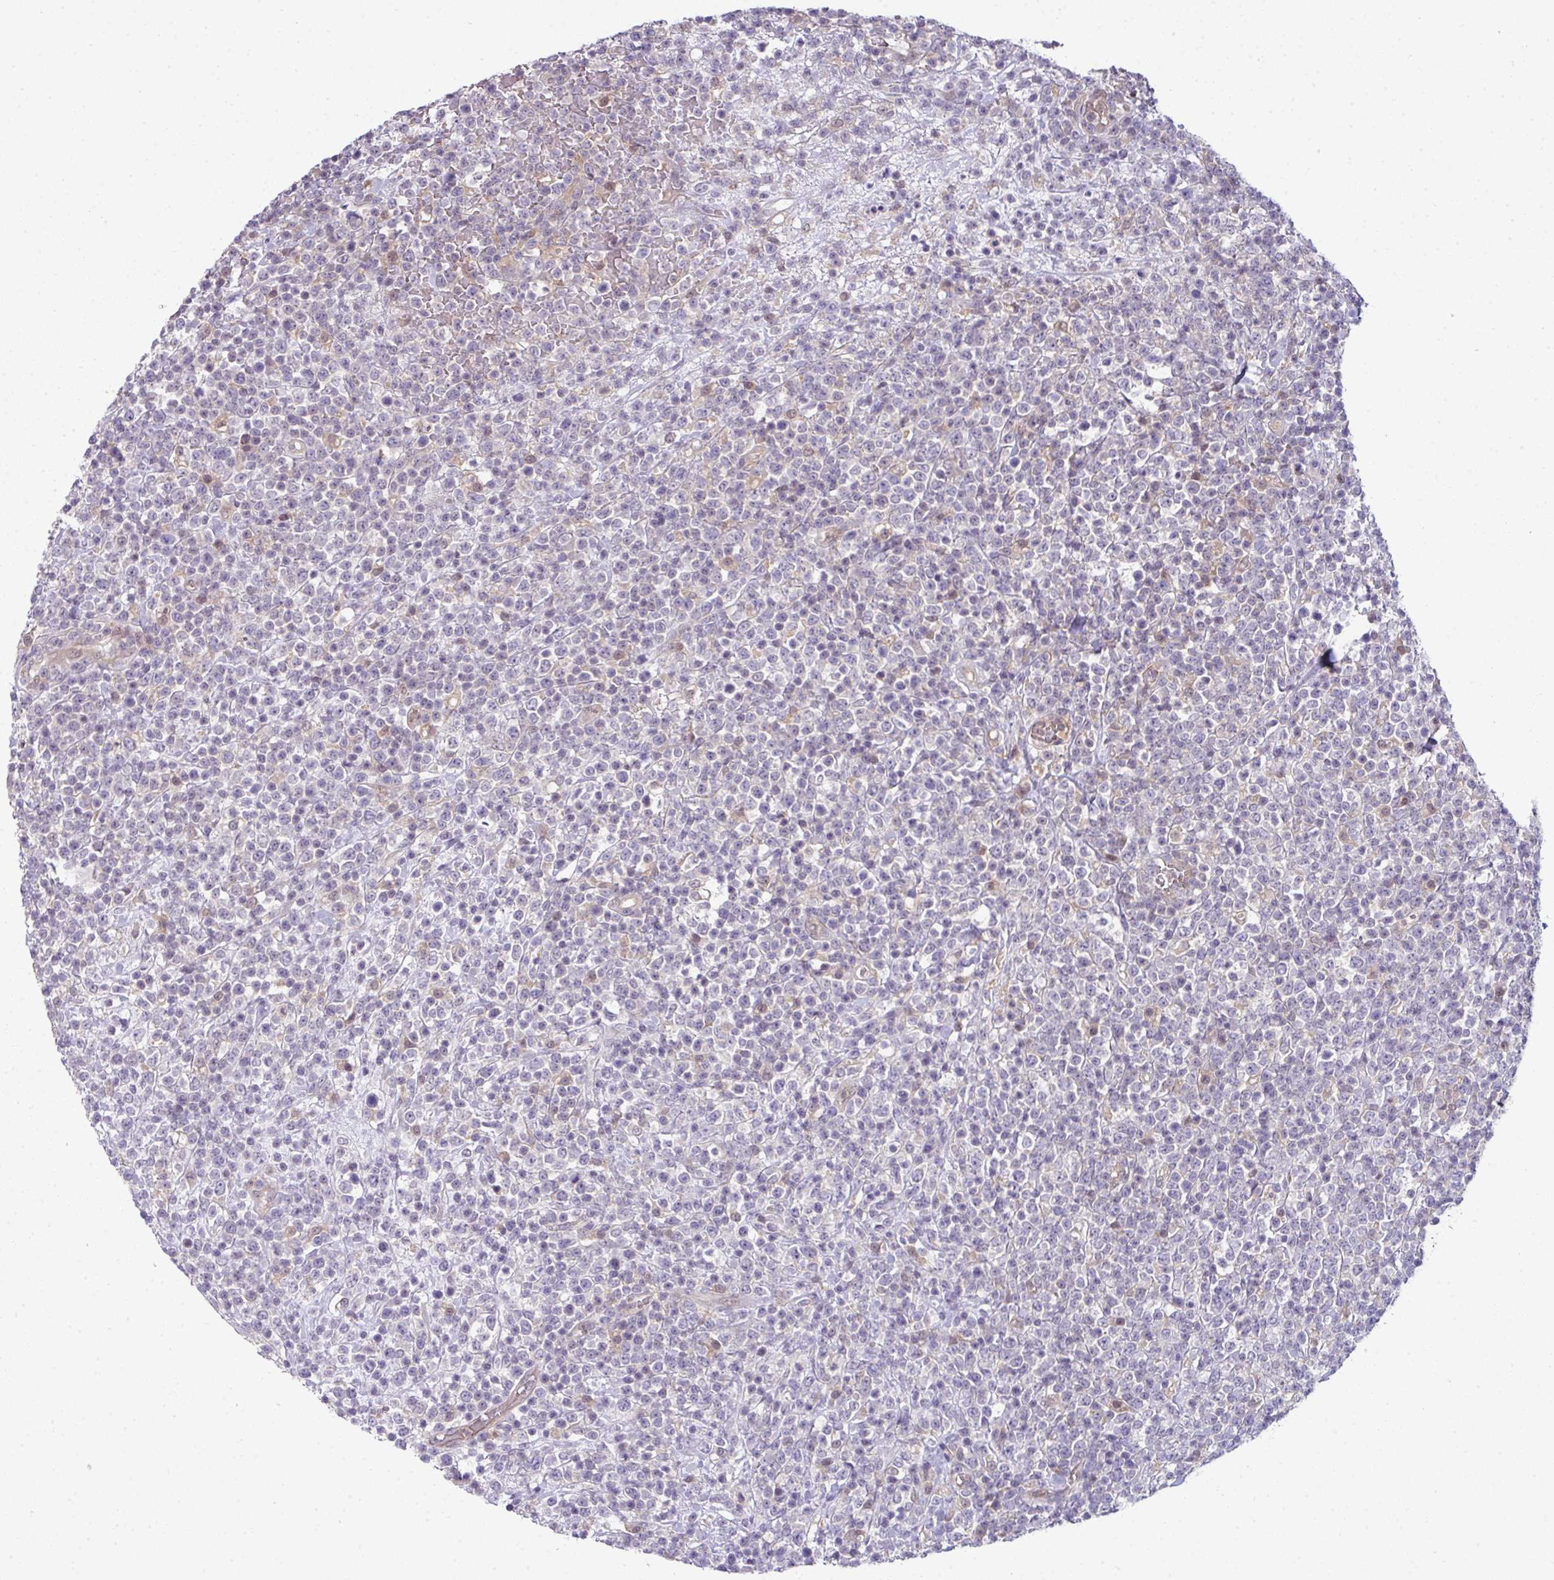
{"staining": {"intensity": "negative", "quantity": "none", "location": "none"}, "tissue": "lymphoma", "cell_type": "Tumor cells", "image_type": "cancer", "snomed": [{"axis": "morphology", "description": "Malignant lymphoma, non-Hodgkin's type, High grade"}, {"axis": "topography", "description": "Colon"}], "caption": "The image demonstrates no staining of tumor cells in malignant lymphoma, non-Hodgkin's type (high-grade).", "gene": "STAT5A", "patient": {"sex": "female", "age": 53}}